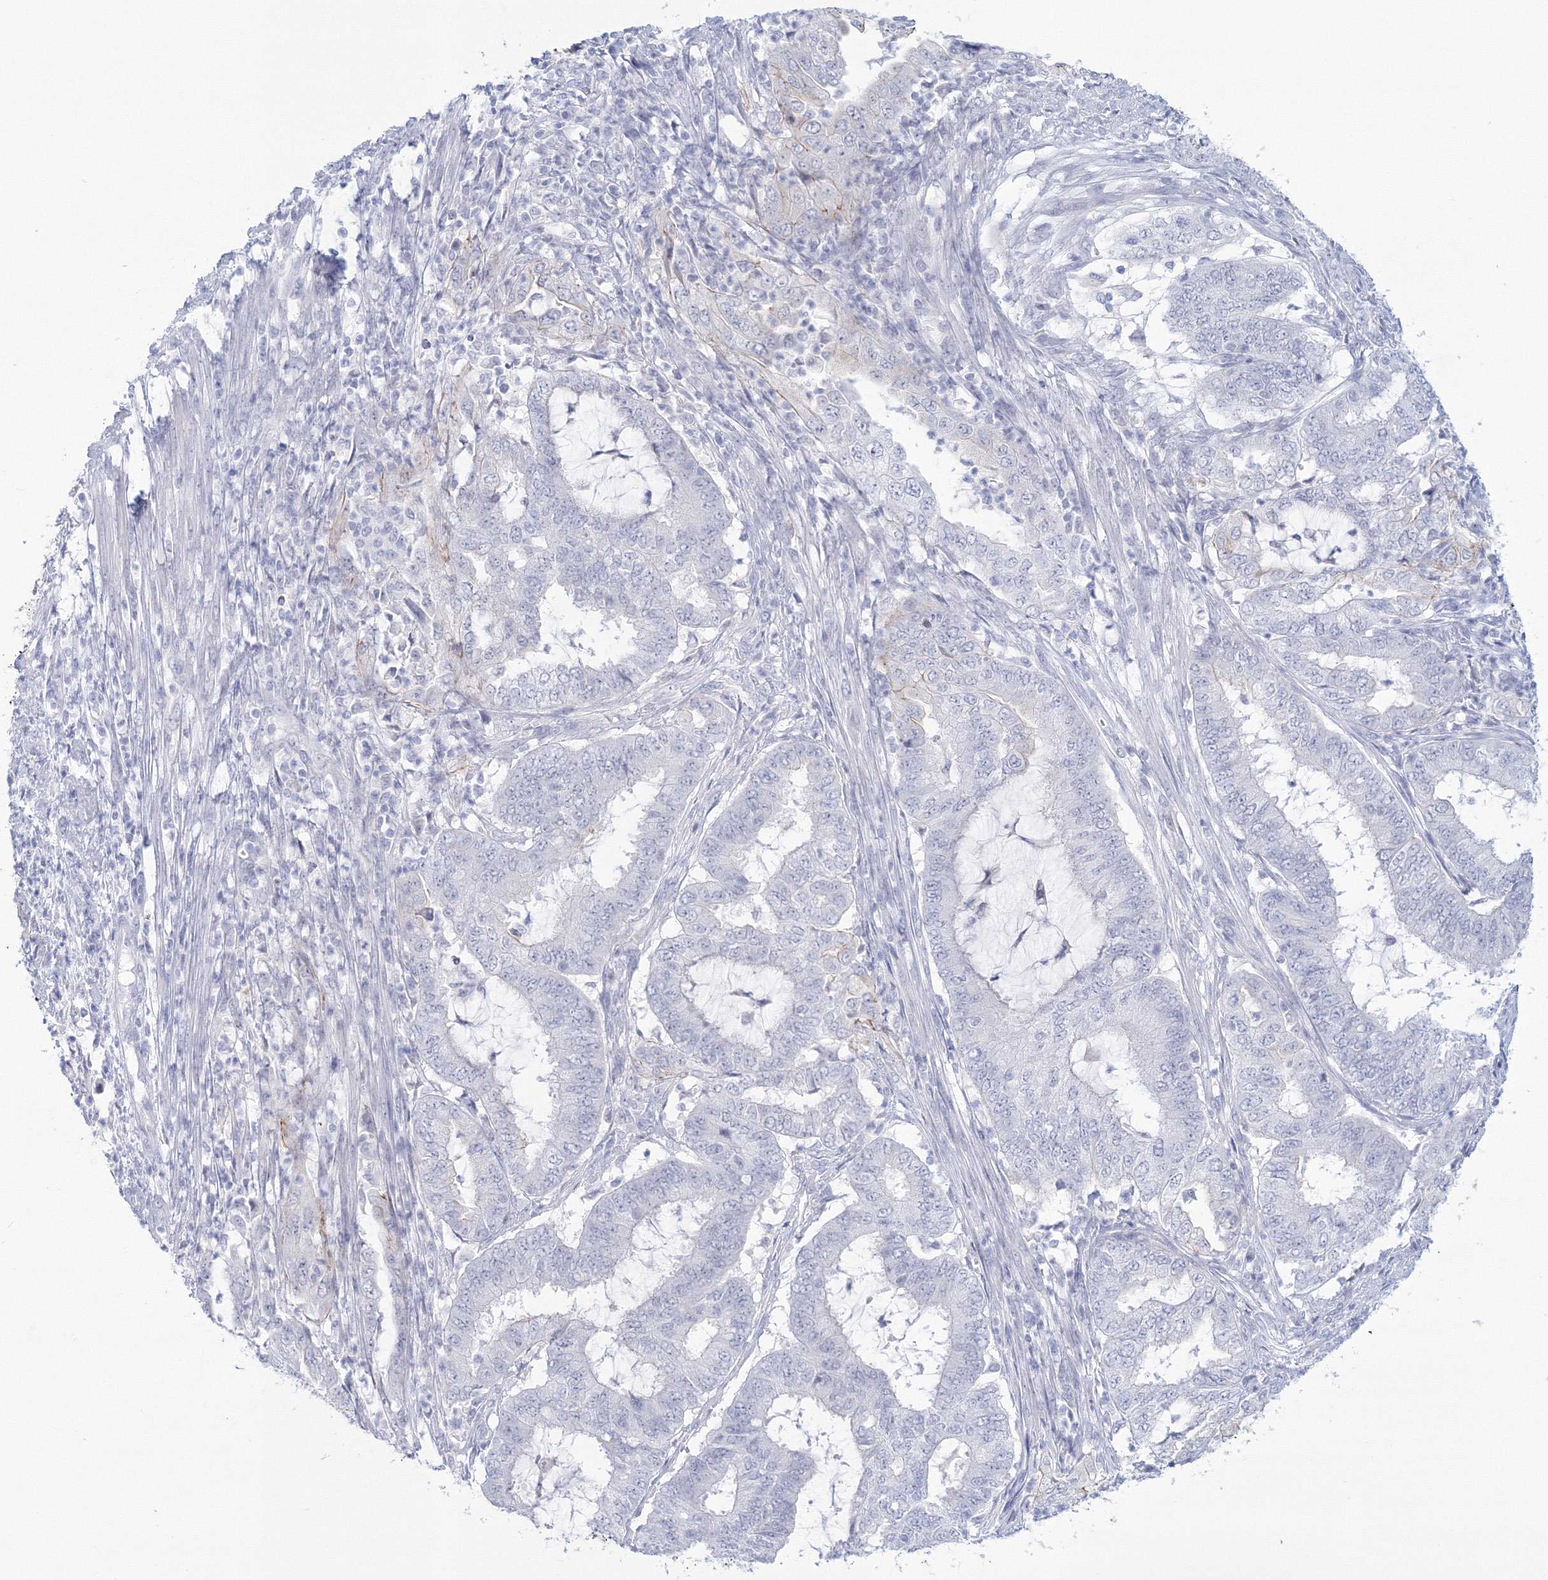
{"staining": {"intensity": "negative", "quantity": "none", "location": "none"}, "tissue": "endometrial cancer", "cell_type": "Tumor cells", "image_type": "cancer", "snomed": [{"axis": "morphology", "description": "Adenocarcinoma, NOS"}, {"axis": "topography", "description": "Endometrium"}], "caption": "The micrograph shows no significant positivity in tumor cells of endometrial cancer.", "gene": "VSIG1", "patient": {"sex": "female", "age": 51}}